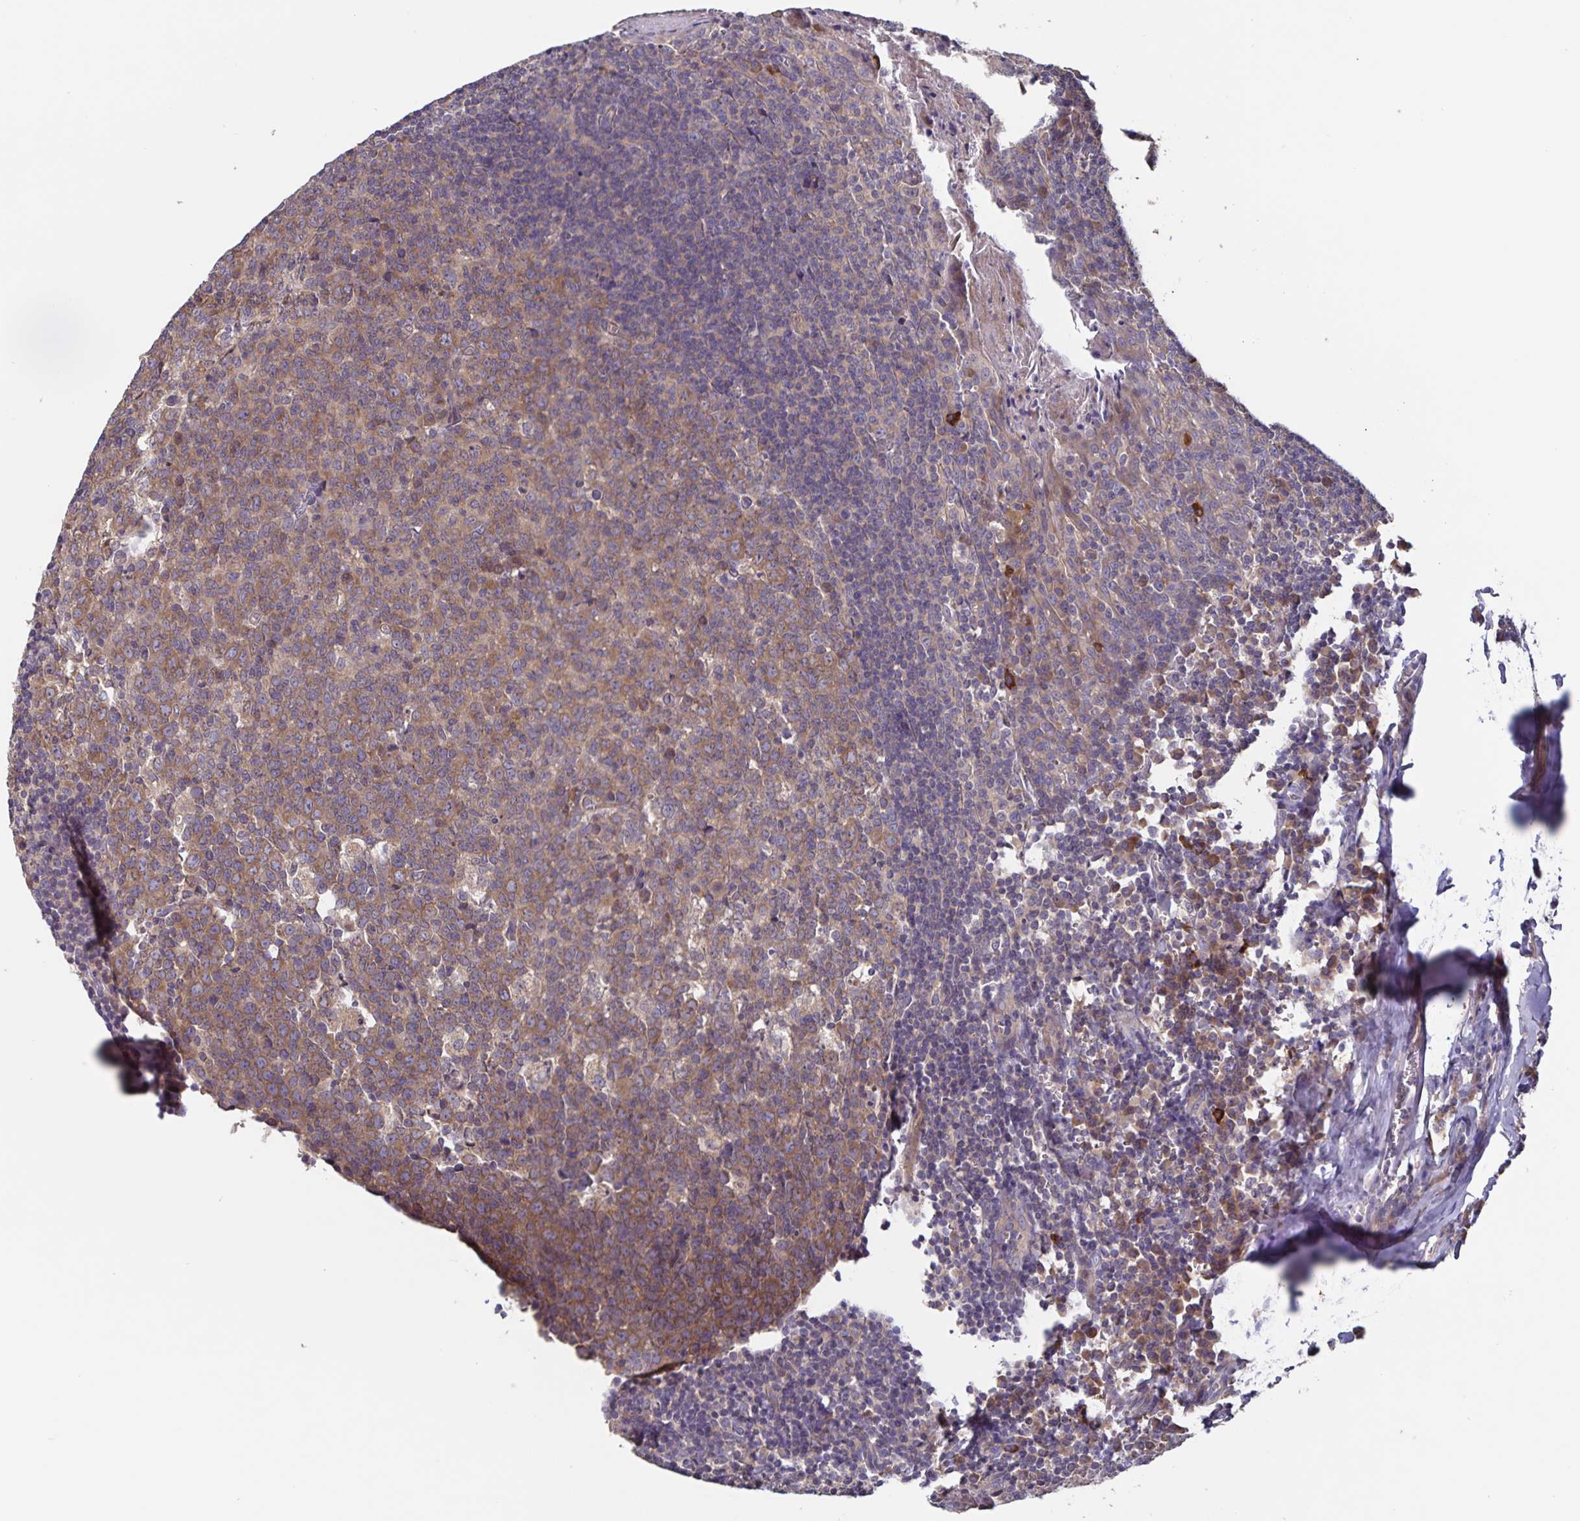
{"staining": {"intensity": "moderate", "quantity": ">75%", "location": "cytoplasmic/membranous"}, "tissue": "tonsil", "cell_type": "Germinal center cells", "image_type": "normal", "snomed": [{"axis": "morphology", "description": "Normal tissue, NOS"}, {"axis": "topography", "description": "Tonsil"}], "caption": "This histopathology image exhibits IHC staining of benign tonsil, with medium moderate cytoplasmic/membranous staining in approximately >75% of germinal center cells.", "gene": "FBXL16", "patient": {"sex": "male", "age": 27}}